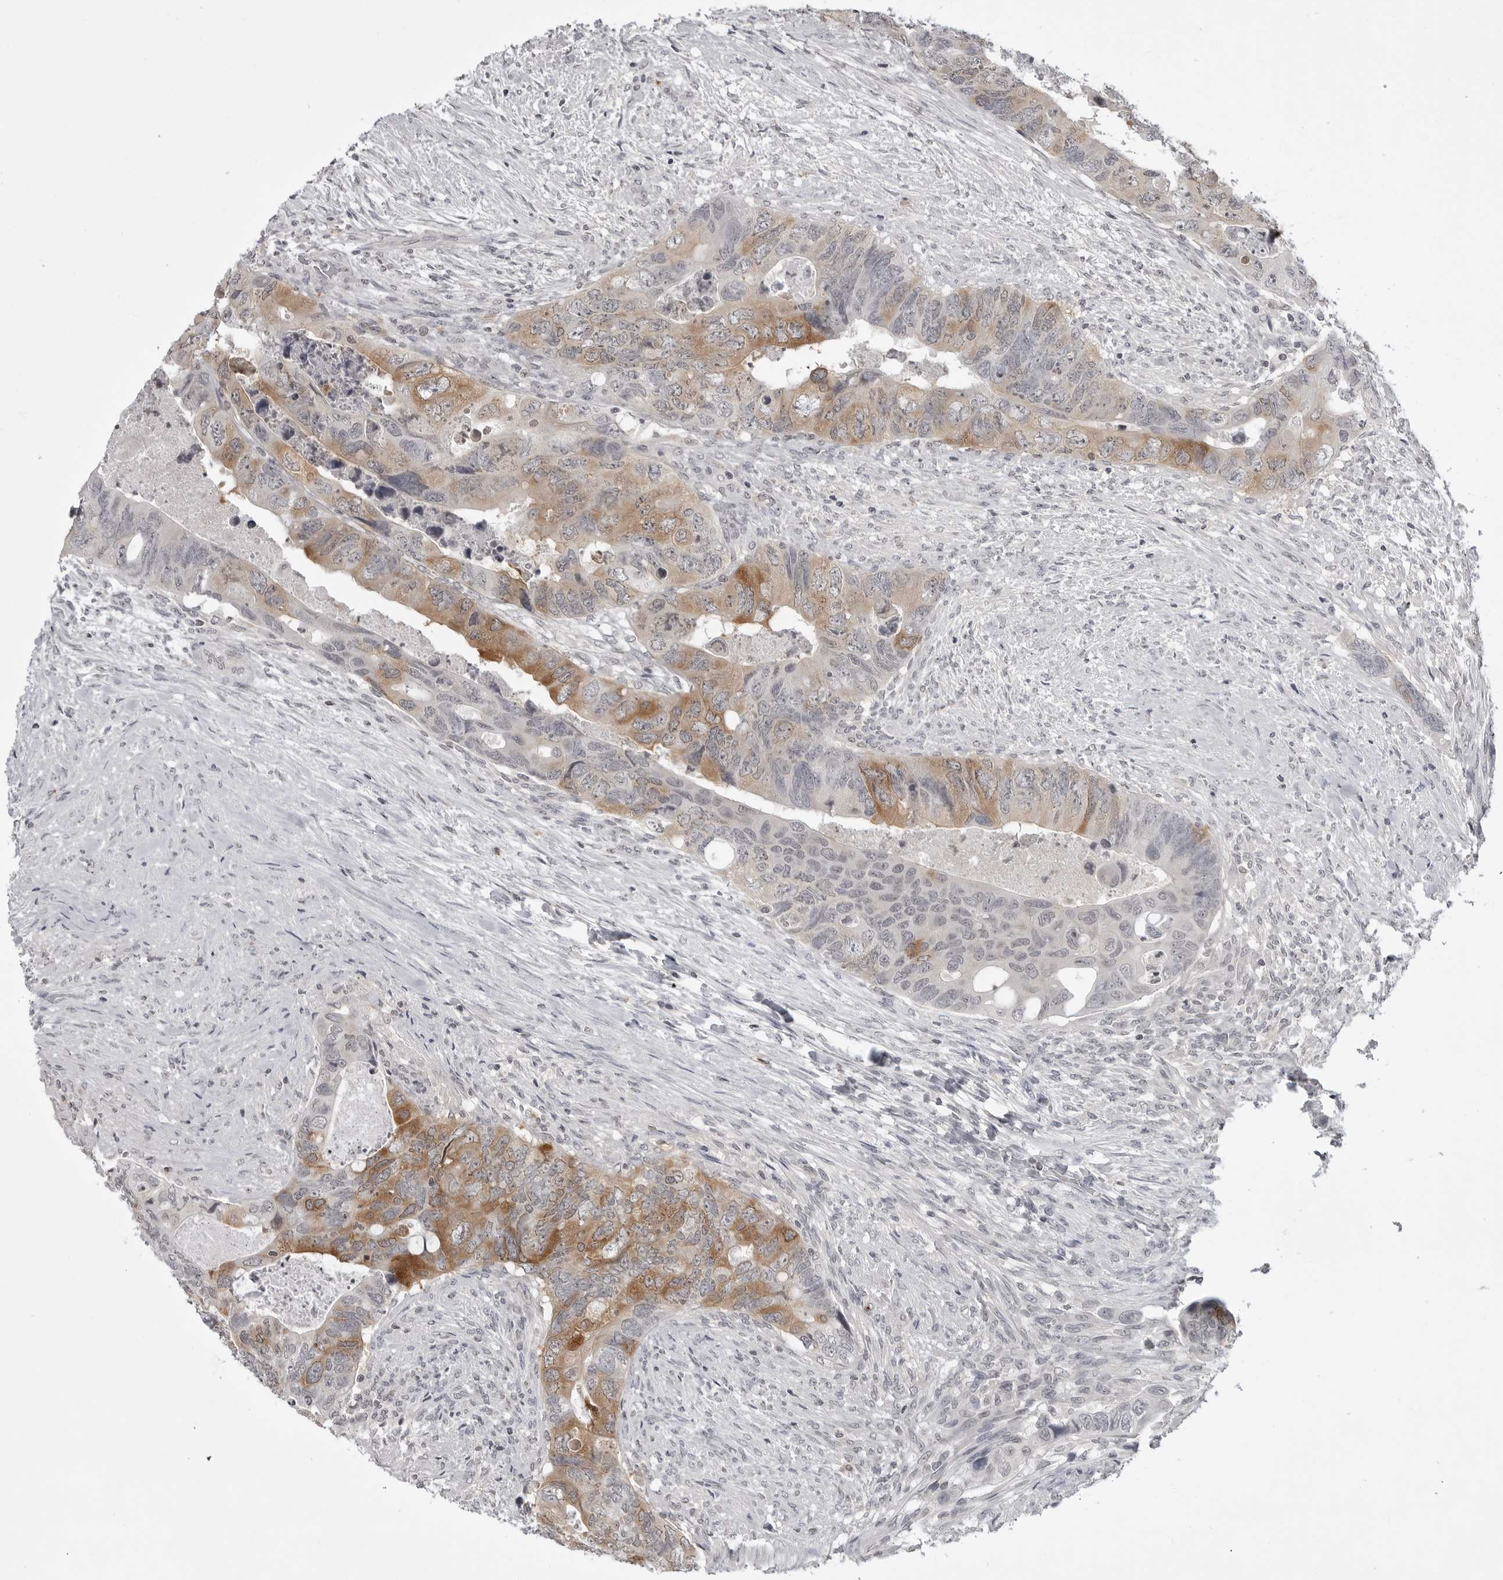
{"staining": {"intensity": "moderate", "quantity": ">75%", "location": "cytoplasmic/membranous"}, "tissue": "colorectal cancer", "cell_type": "Tumor cells", "image_type": "cancer", "snomed": [{"axis": "morphology", "description": "Adenocarcinoma, NOS"}, {"axis": "topography", "description": "Rectum"}], "caption": "Protein expression analysis of colorectal cancer shows moderate cytoplasmic/membranous expression in about >75% of tumor cells.", "gene": "RRM1", "patient": {"sex": "male", "age": 63}}